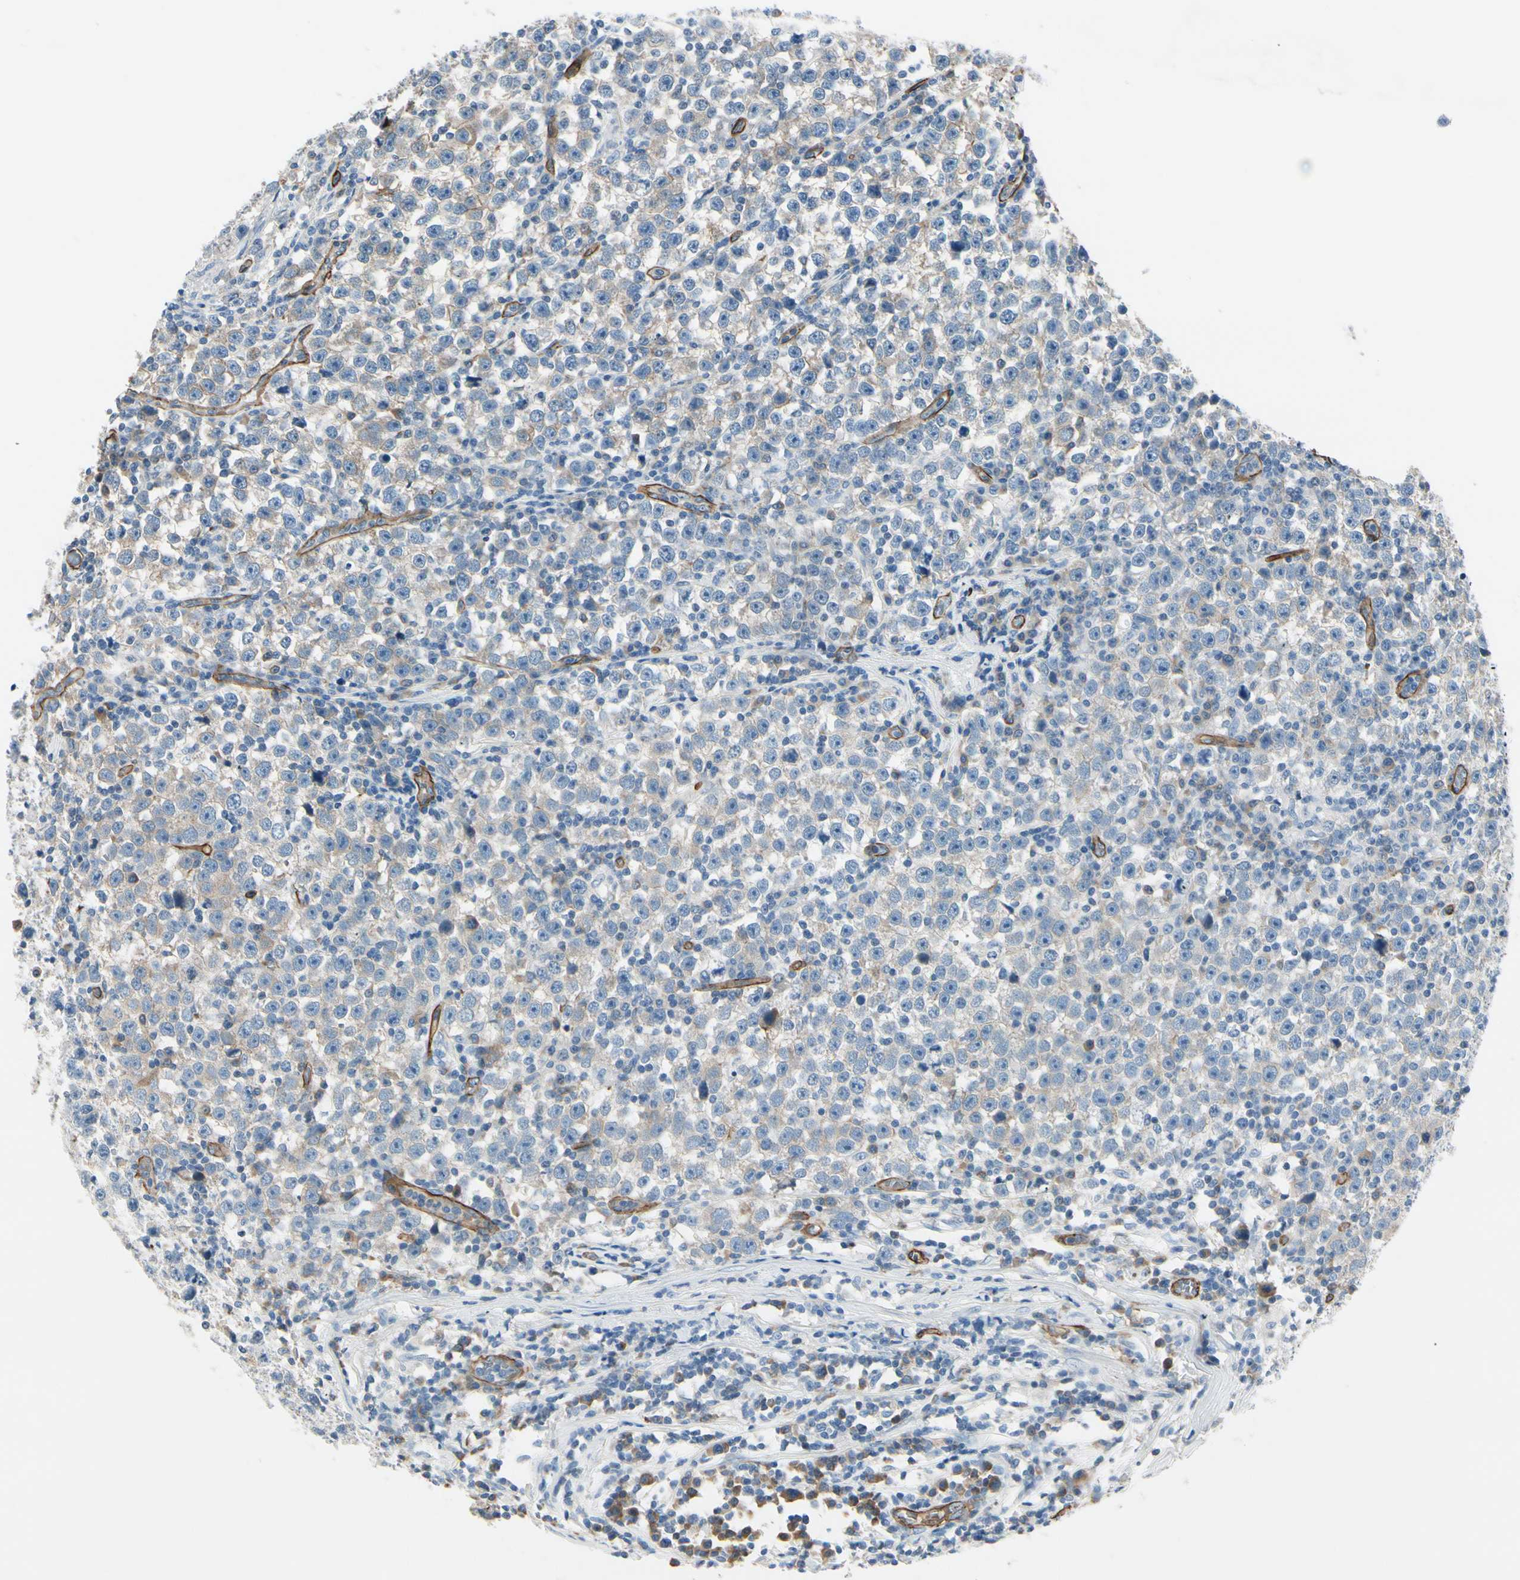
{"staining": {"intensity": "weak", "quantity": ">75%", "location": "cytoplasmic/membranous"}, "tissue": "testis cancer", "cell_type": "Tumor cells", "image_type": "cancer", "snomed": [{"axis": "morphology", "description": "Seminoma, NOS"}, {"axis": "topography", "description": "Testis"}], "caption": "Testis seminoma stained with DAB IHC reveals low levels of weak cytoplasmic/membranous positivity in about >75% of tumor cells.", "gene": "CD93", "patient": {"sex": "male", "age": 43}}